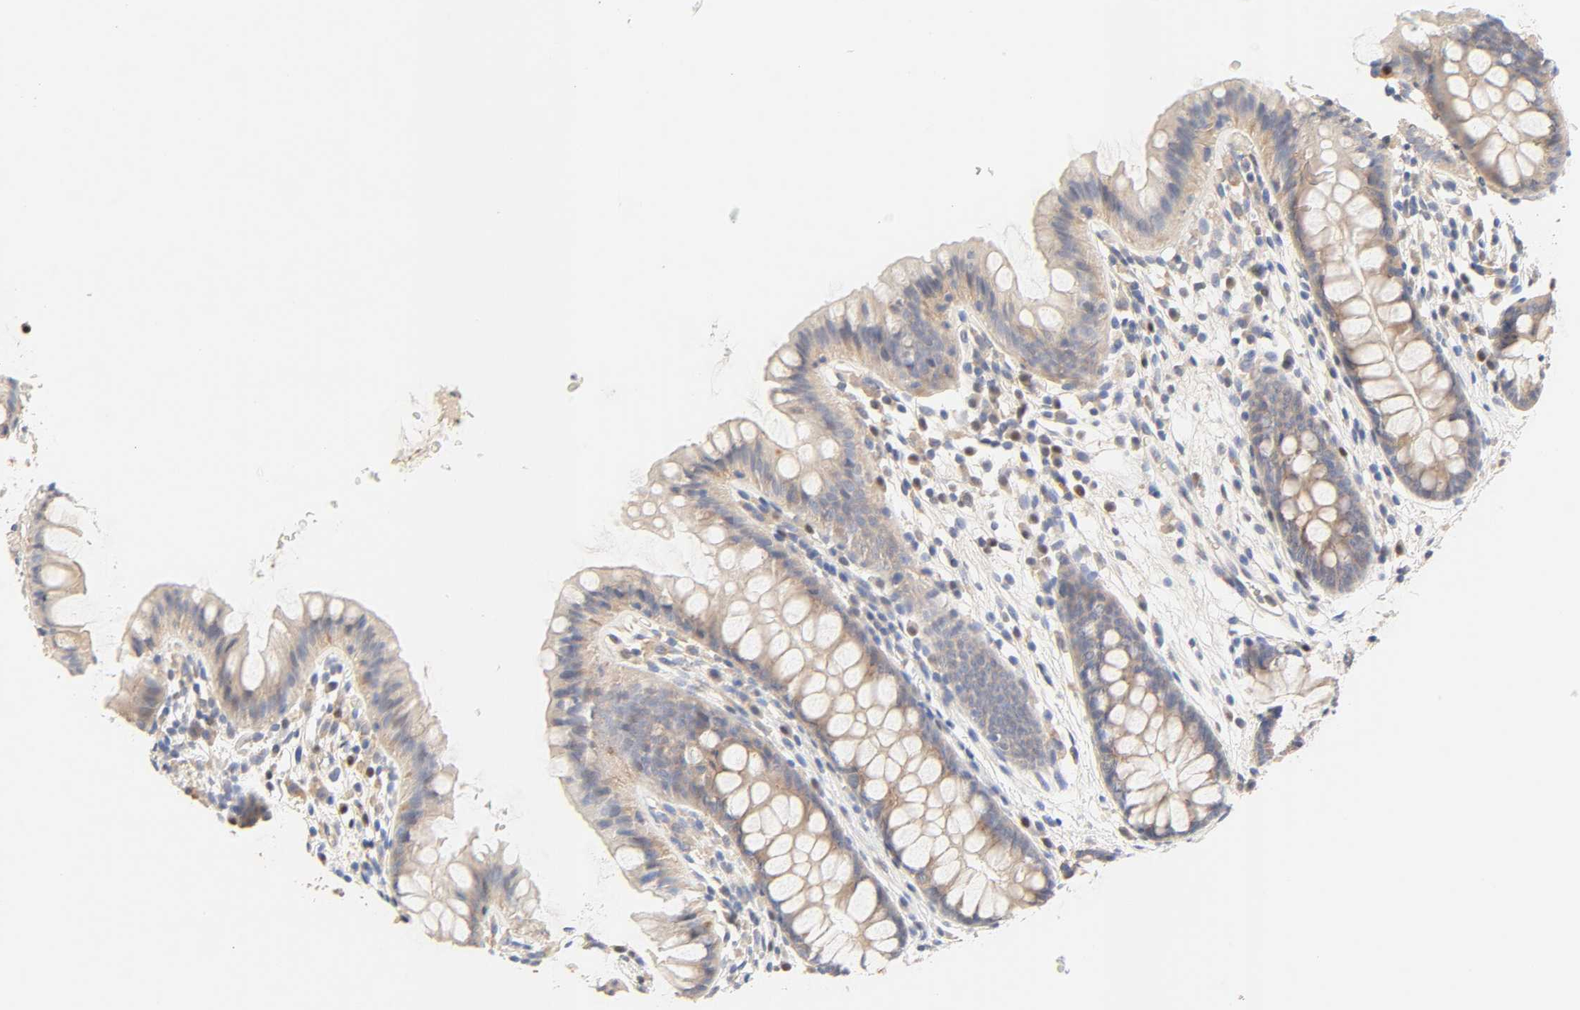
{"staining": {"intensity": "negative", "quantity": "none", "location": "none"}, "tissue": "colon", "cell_type": "Endothelial cells", "image_type": "normal", "snomed": [{"axis": "morphology", "description": "Normal tissue, NOS"}, {"axis": "topography", "description": "Smooth muscle"}, {"axis": "topography", "description": "Colon"}], "caption": "The photomicrograph exhibits no significant positivity in endothelial cells of colon. (DAB (3,3'-diaminobenzidine) immunohistochemistry visualized using brightfield microscopy, high magnification).", "gene": "BORCS8", "patient": {"sex": "male", "age": 67}}